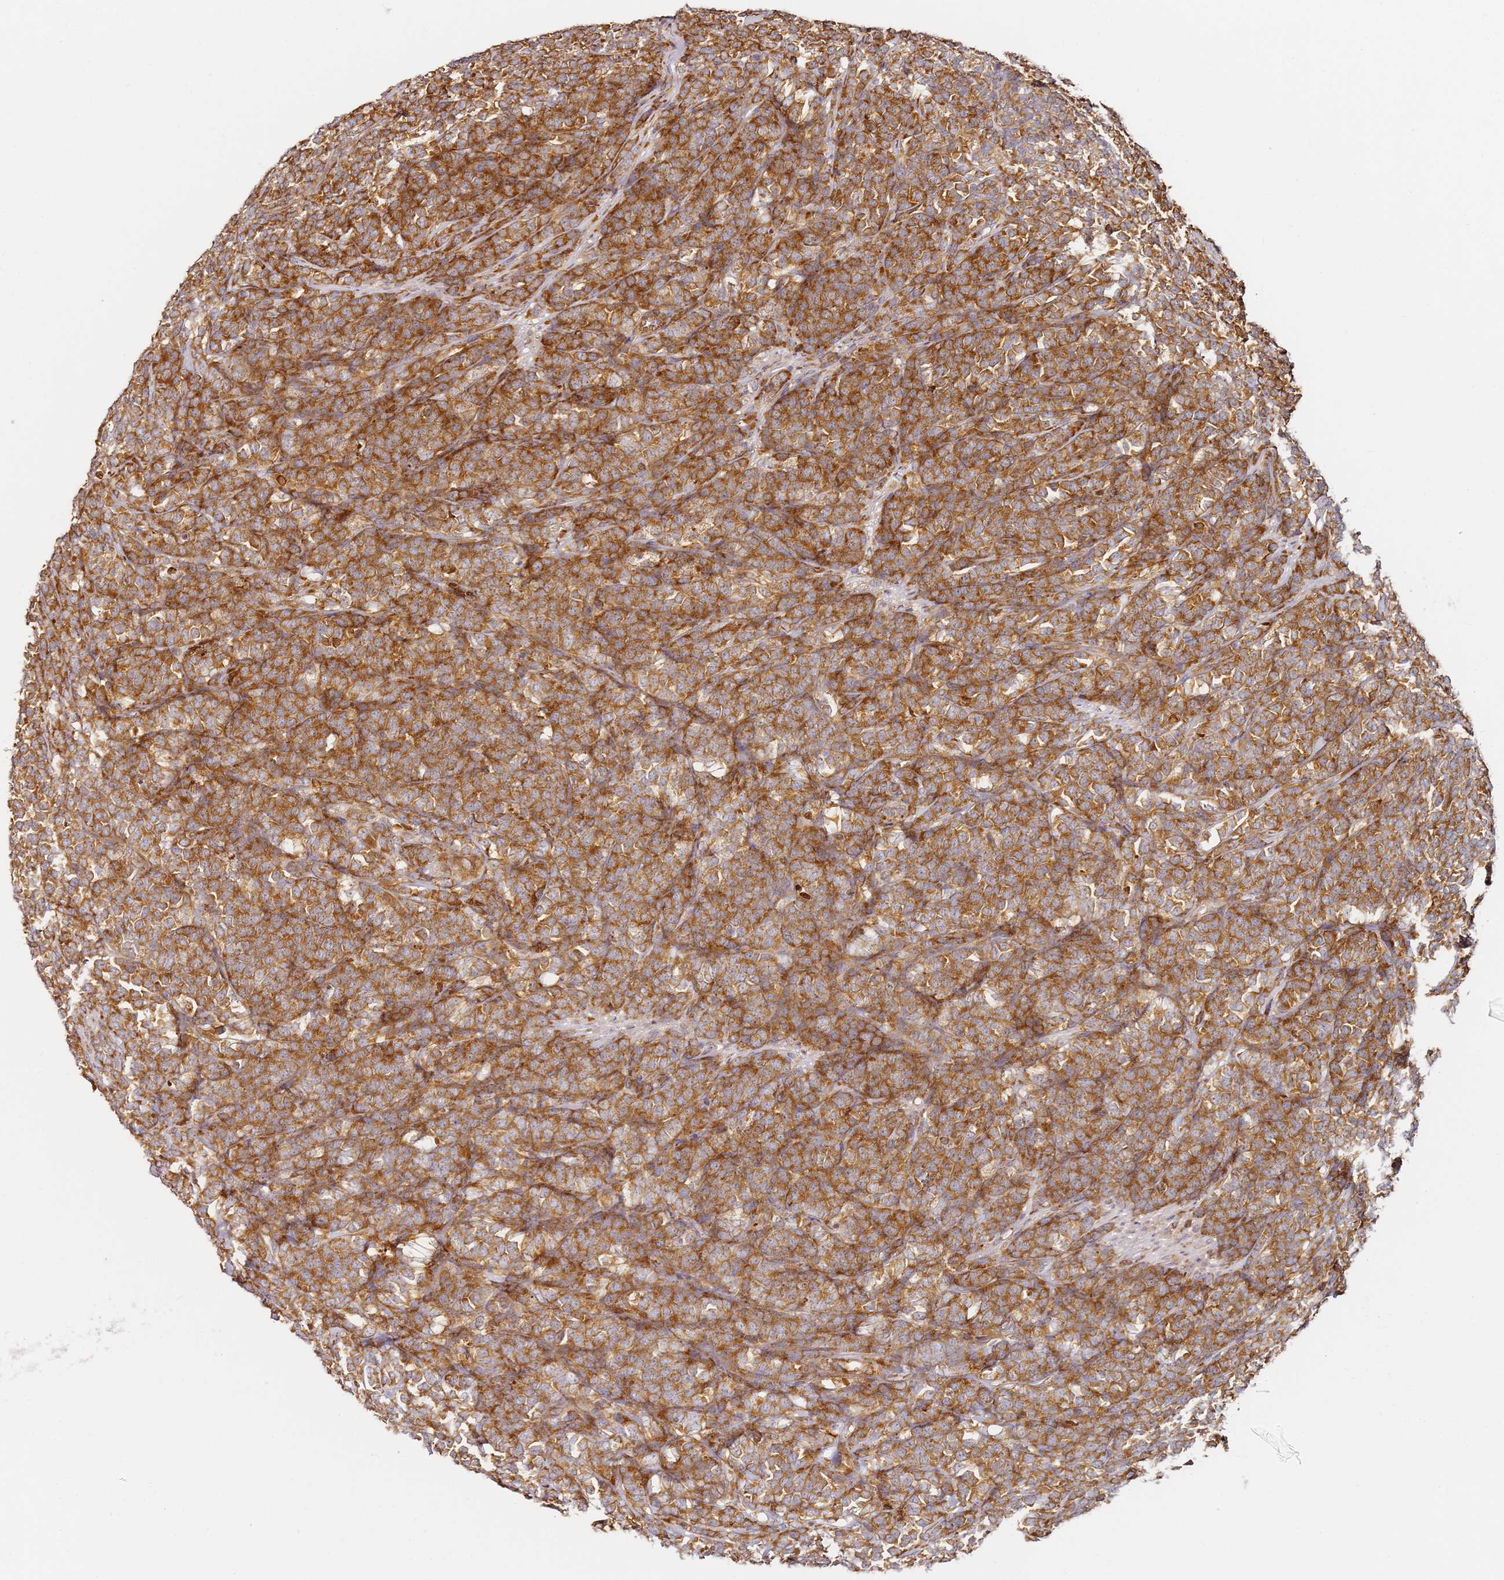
{"staining": {"intensity": "strong", "quantity": ">75%", "location": "cytoplasmic/membranous"}, "tissue": "lymphoma", "cell_type": "Tumor cells", "image_type": "cancer", "snomed": [{"axis": "morphology", "description": "Malignant lymphoma, non-Hodgkin's type, High grade"}, {"axis": "topography", "description": "Small intestine"}], "caption": "A high-resolution micrograph shows IHC staining of high-grade malignant lymphoma, non-Hodgkin's type, which shows strong cytoplasmic/membranous positivity in approximately >75% of tumor cells. The staining was performed using DAB, with brown indicating positive protein expression. Nuclei are stained blue with hematoxylin.", "gene": "RPS3A", "patient": {"sex": "male", "age": 8}}